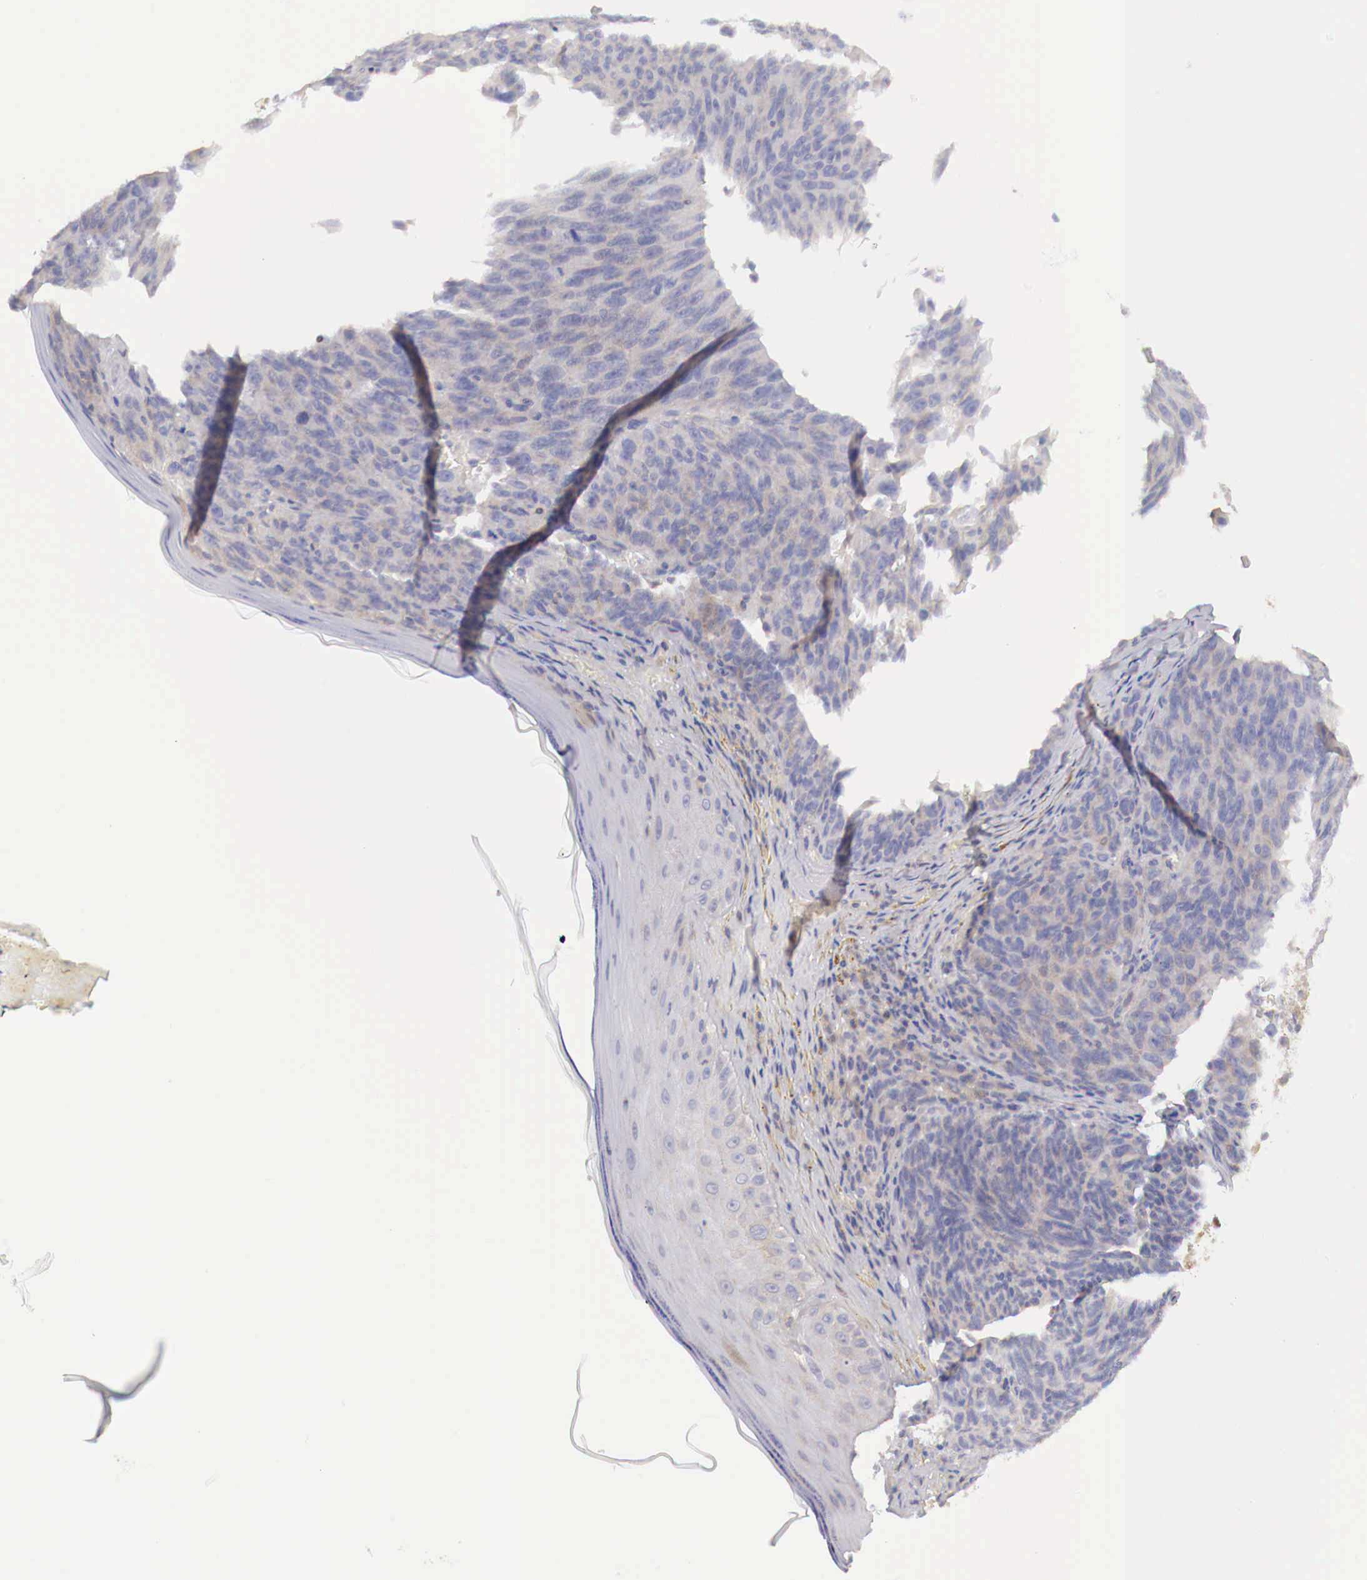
{"staining": {"intensity": "weak", "quantity": ">75%", "location": "cytoplasmic/membranous"}, "tissue": "melanoma", "cell_type": "Tumor cells", "image_type": "cancer", "snomed": [{"axis": "morphology", "description": "Malignant melanoma, NOS"}, {"axis": "topography", "description": "Skin"}], "caption": "Weak cytoplasmic/membranous protein positivity is appreciated in approximately >75% of tumor cells in malignant melanoma.", "gene": "KLHDC7B", "patient": {"sex": "male", "age": 76}}